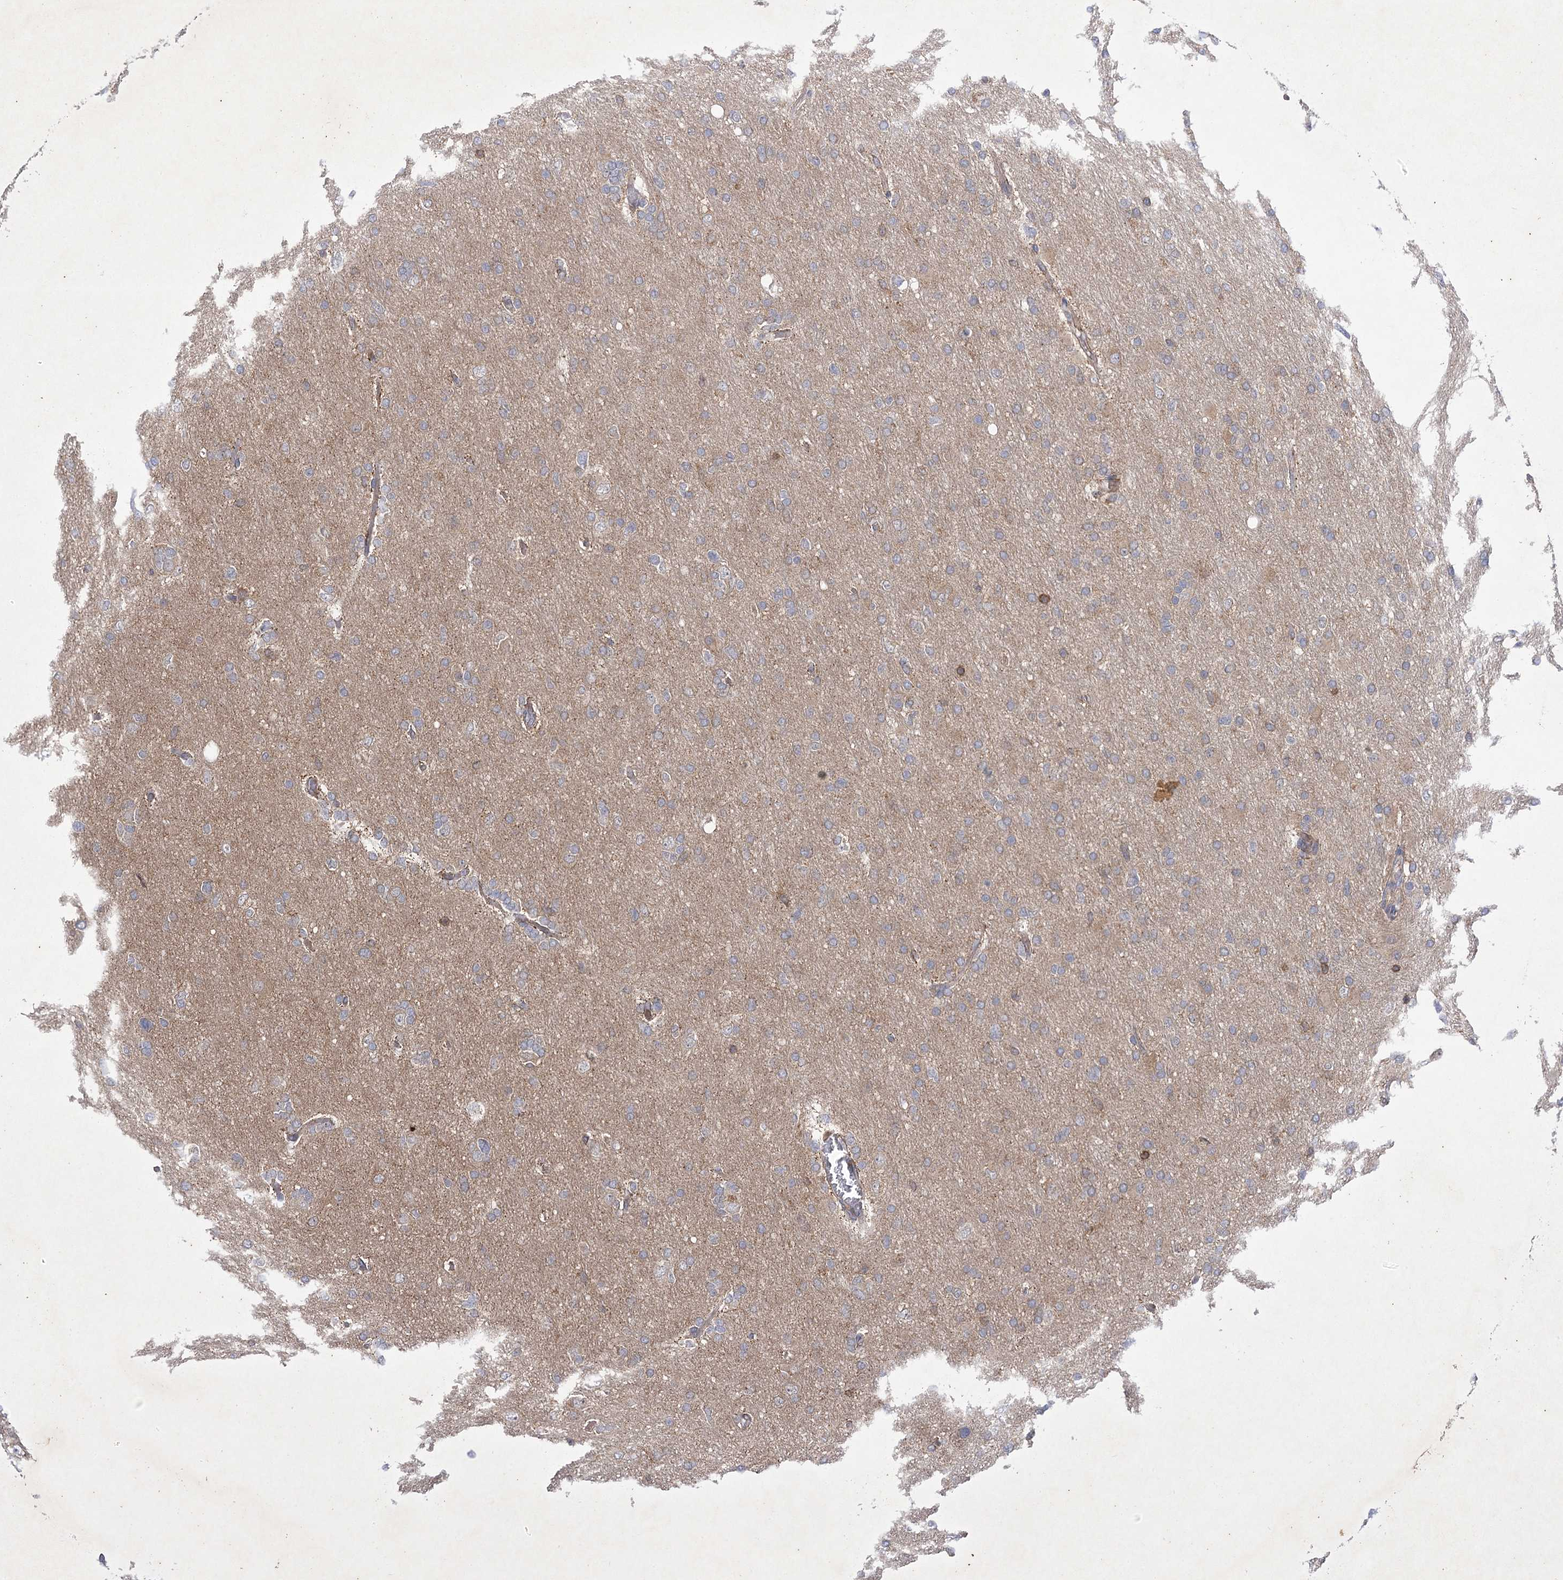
{"staining": {"intensity": "weak", "quantity": ">75%", "location": "cytoplasmic/membranous"}, "tissue": "glioma", "cell_type": "Tumor cells", "image_type": "cancer", "snomed": [{"axis": "morphology", "description": "Glioma, malignant, High grade"}, {"axis": "topography", "description": "Cerebral cortex"}], "caption": "The immunohistochemical stain labels weak cytoplasmic/membranous staining in tumor cells of malignant high-grade glioma tissue.", "gene": "BCR", "patient": {"sex": "female", "age": 36}}